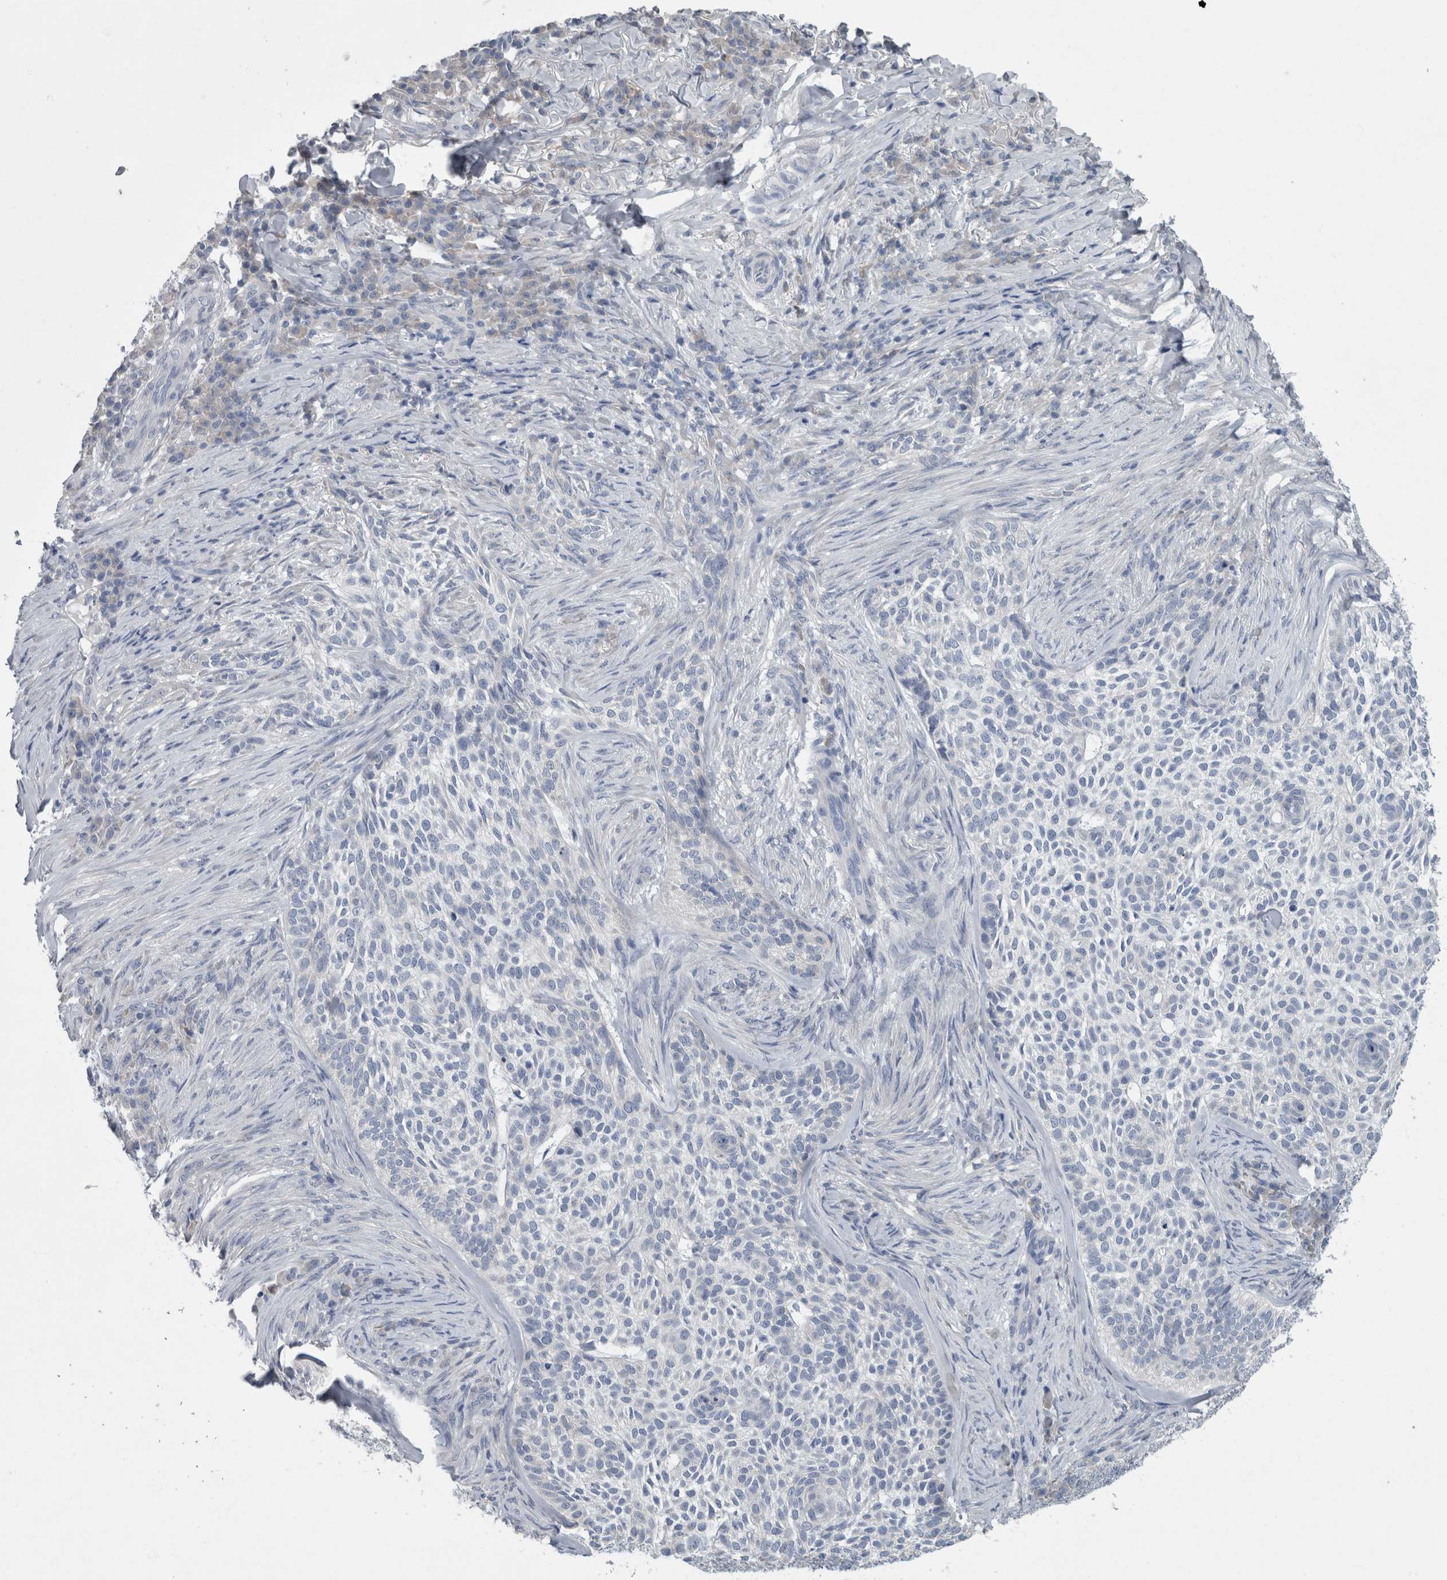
{"staining": {"intensity": "negative", "quantity": "none", "location": "none"}, "tissue": "skin cancer", "cell_type": "Tumor cells", "image_type": "cancer", "snomed": [{"axis": "morphology", "description": "Basal cell carcinoma"}, {"axis": "topography", "description": "Skin"}], "caption": "Protein analysis of skin cancer (basal cell carcinoma) exhibits no significant positivity in tumor cells.", "gene": "FAM83H", "patient": {"sex": "female", "age": 64}}